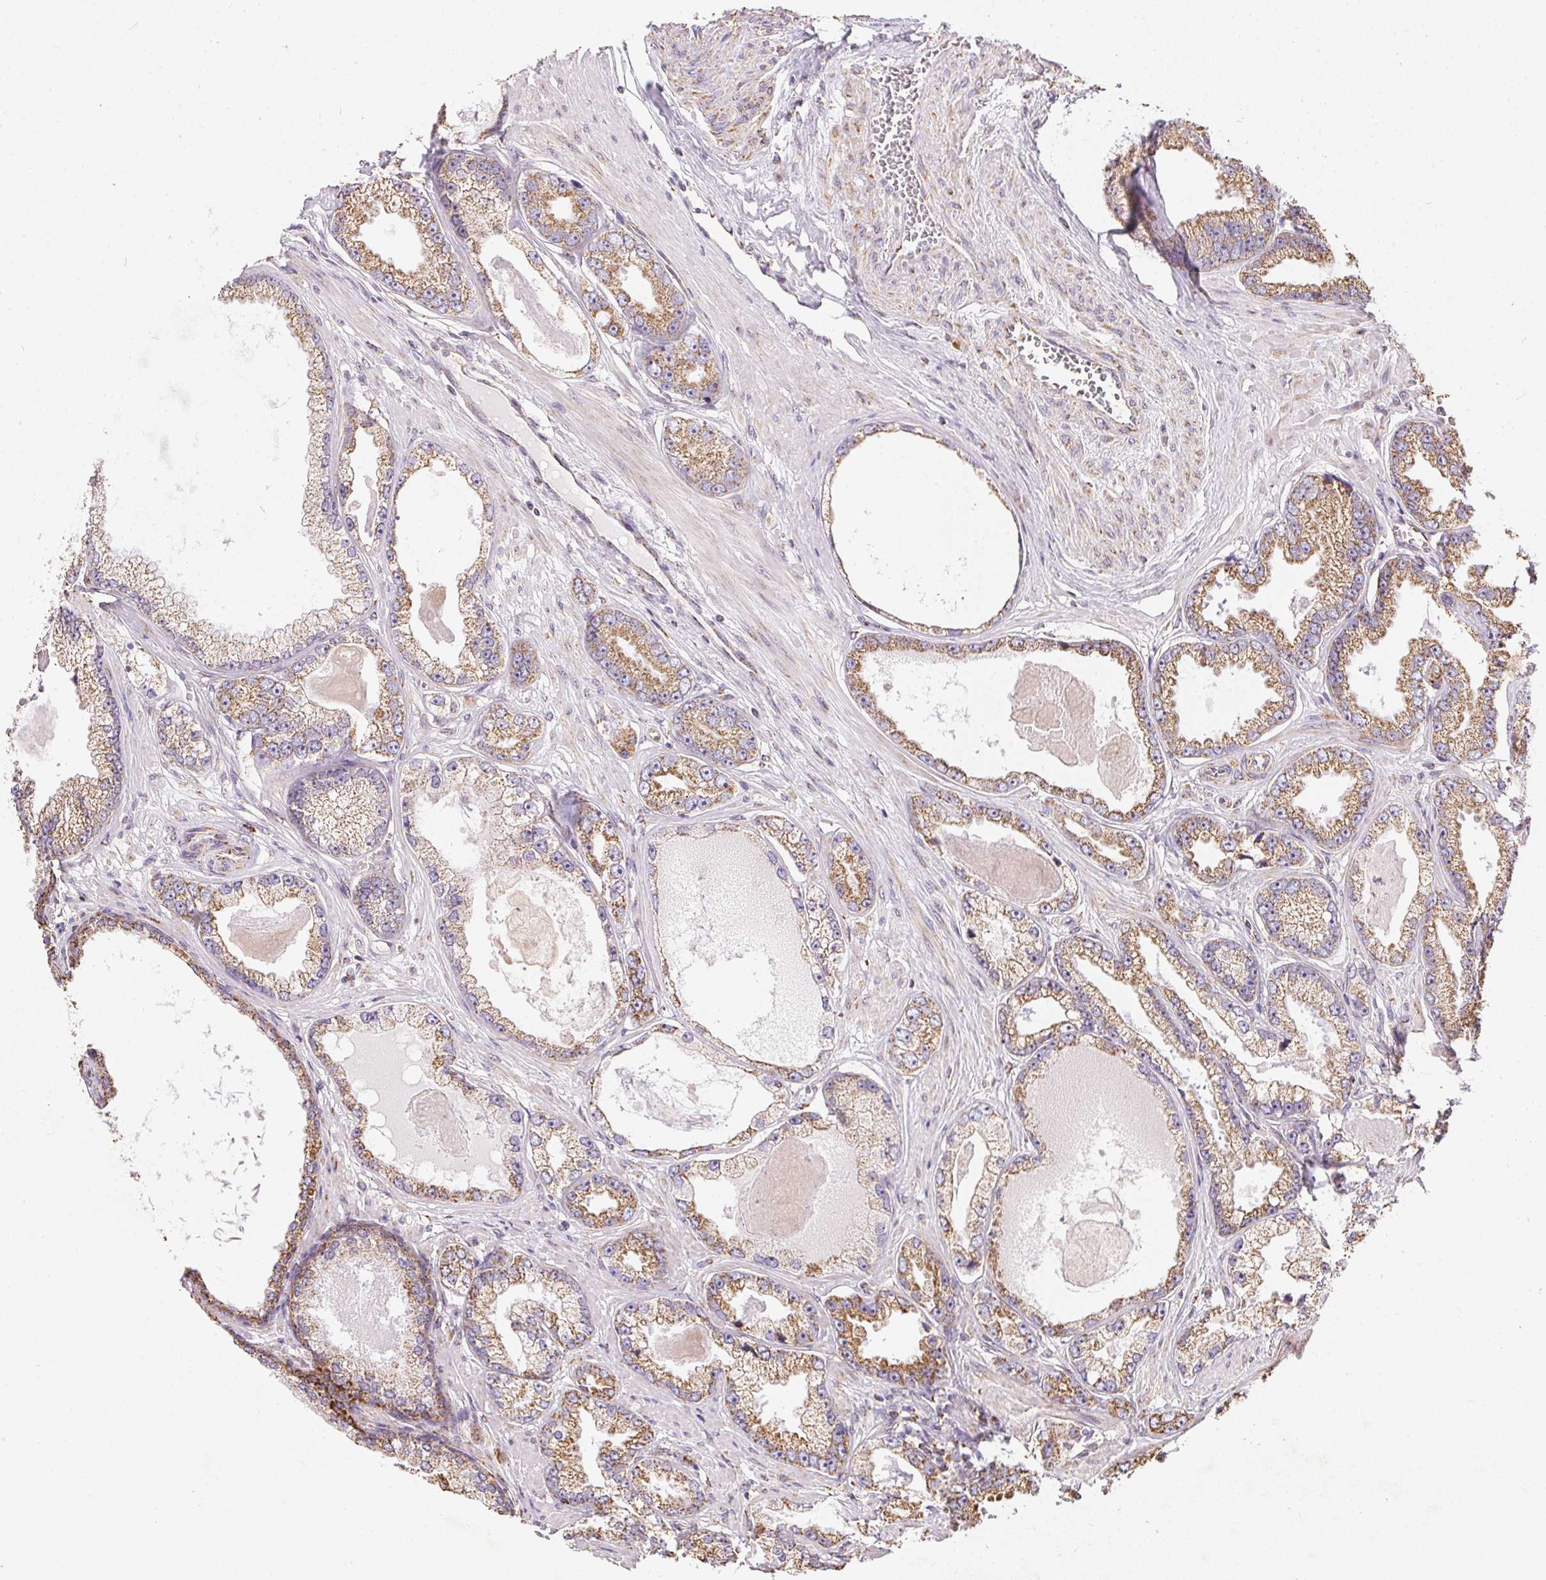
{"staining": {"intensity": "moderate", "quantity": ">75%", "location": "cytoplasmic/membranous"}, "tissue": "prostate cancer", "cell_type": "Tumor cells", "image_type": "cancer", "snomed": [{"axis": "morphology", "description": "Adenocarcinoma, Low grade"}, {"axis": "topography", "description": "Prostate"}], "caption": "Adenocarcinoma (low-grade) (prostate) was stained to show a protein in brown. There is medium levels of moderate cytoplasmic/membranous positivity in approximately >75% of tumor cells. (DAB IHC, brown staining for protein, blue staining for nuclei).", "gene": "MAPK11", "patient": {"sex": "male", "age": 64}}